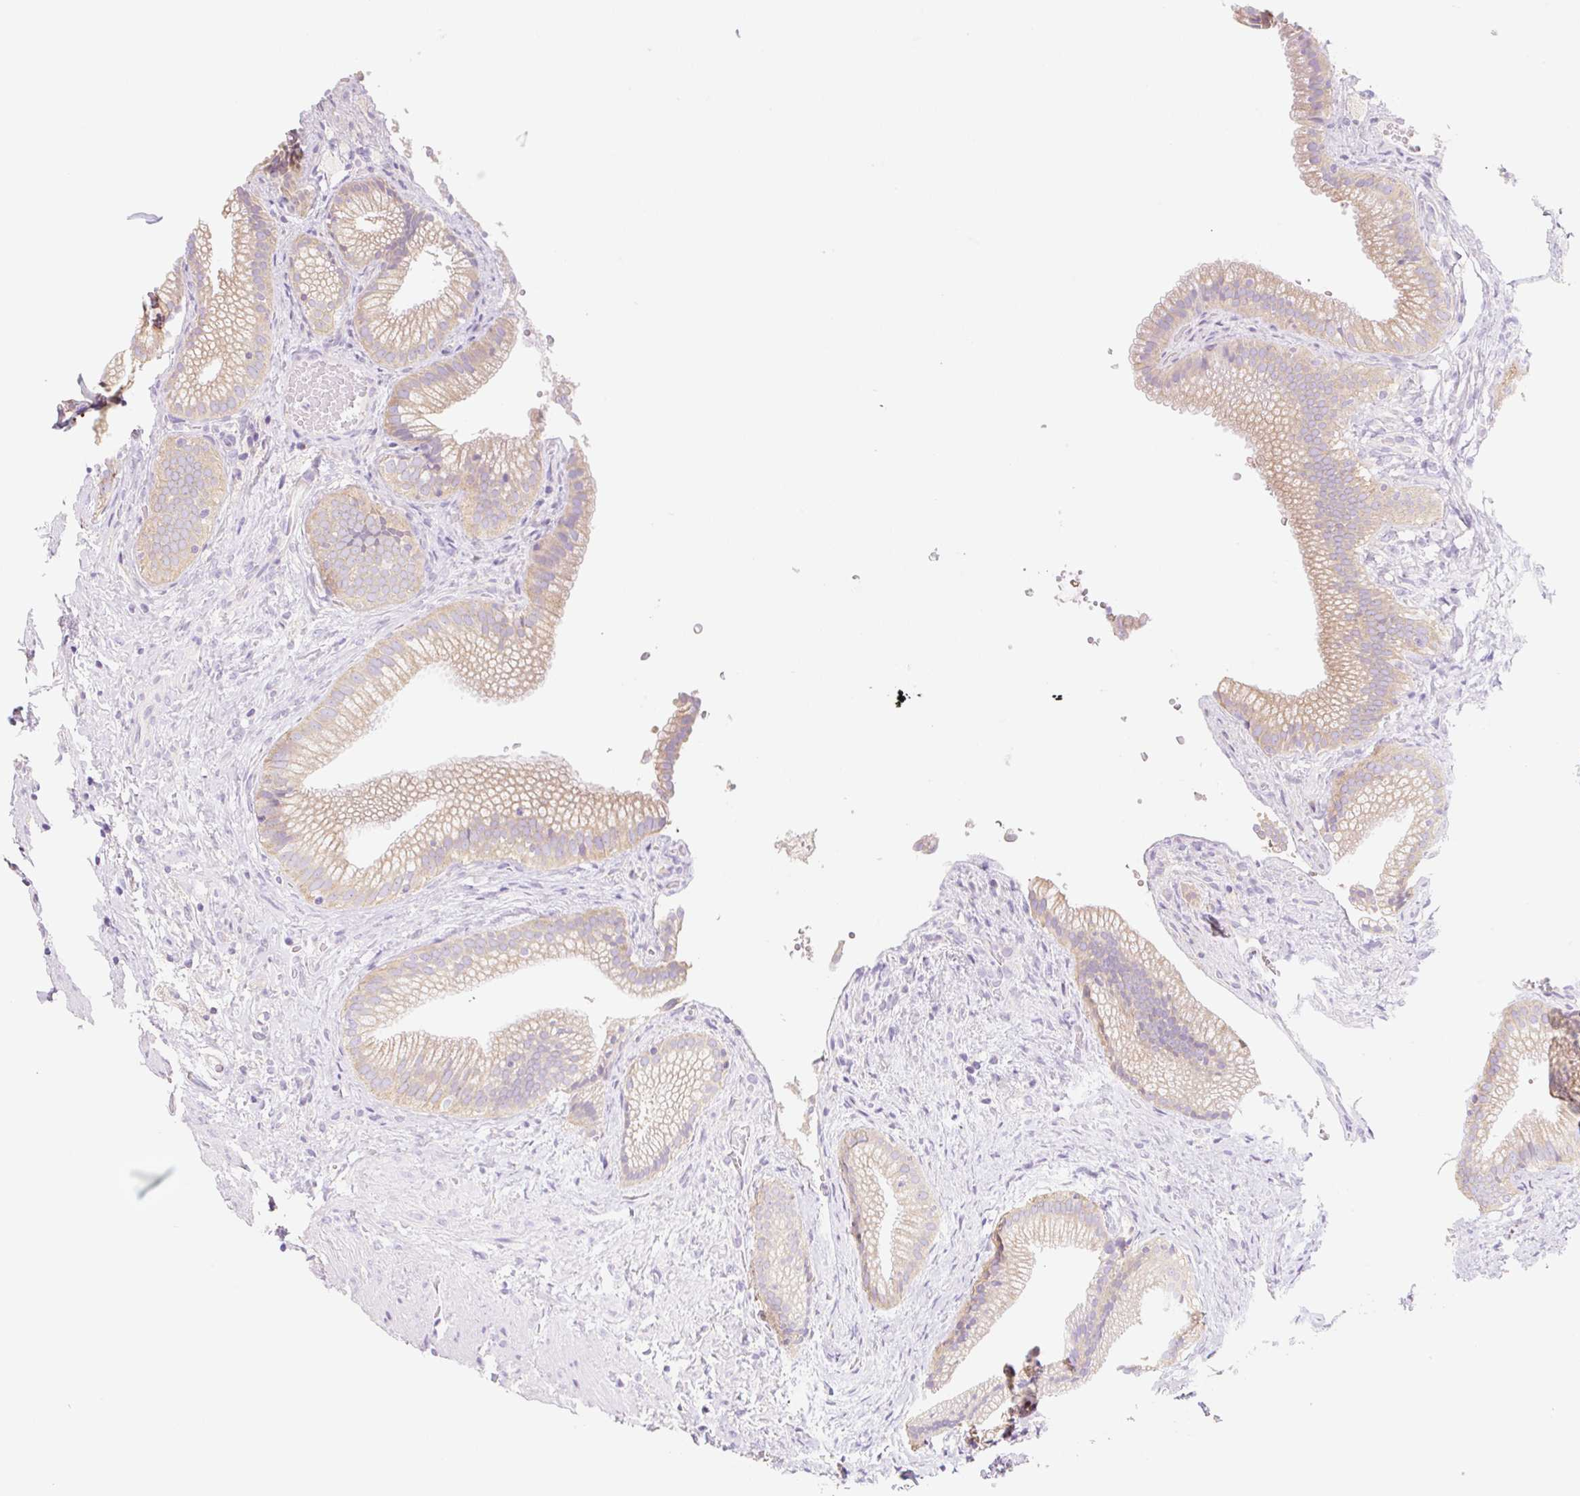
{"staining": {"intensity": "moderate", "quantity": ">75%", "location": "cytoplasmic/membranous"}, "tissue": "gallbladder", "cell_type": "Glandular cells", "image_type": "normal", "snomed": [{"axis": "morphology", "description": "Normal tissue, NOS"}, {"axis": "morphology", "description": "Inflammation, NOS"}, {"axis": "topography", "description": "Gallbladder"}], "caption": "Benign gallbladder was stained to show a protein in brown. There is medium levels of moderate cytoplasmic/membranous staining in approximately >75% of glandular cells.", "gene": "LYVE1", "patient": {"sex": "male", "age": 51}}